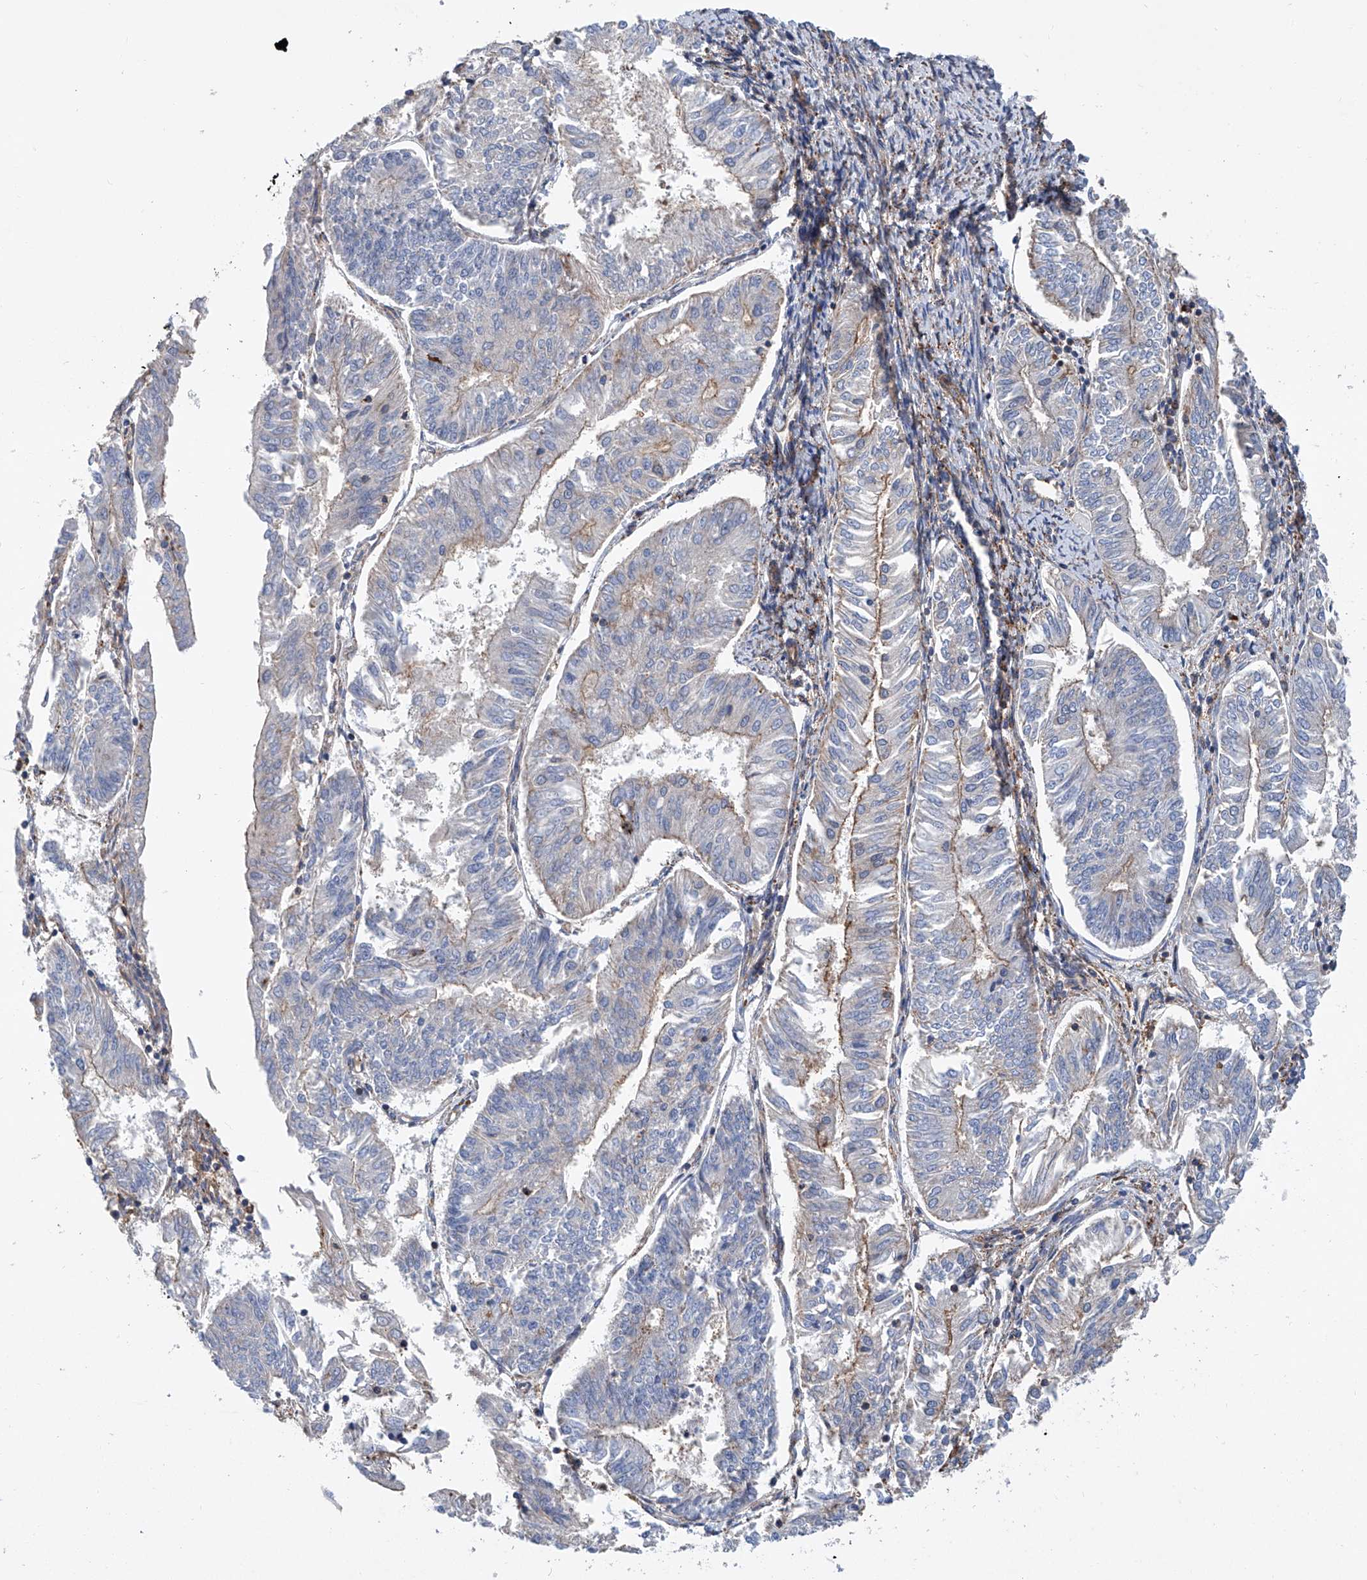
{"staining": {"intensity": "moderate", "quantity": "<25%", "location": "cytoplasmic/membranous"}, "tissue": "endometrial cancer", "cell_type": "Tumor cells", "image_type": "cancer", "snomed": [{"axis": "morphology", "description": "Adenocarcinoma, NOS"}, {"axis": "topography", "description": "Endometrium"}], "caption": "Endometrial cancer stained with immunohistochemistry (IHC) shows moderate cytoplasmic/membranous positivity in about <25% of tumor cells.", "gene": "SMAP1", "patient": {"sex": "female", "age": 58}}